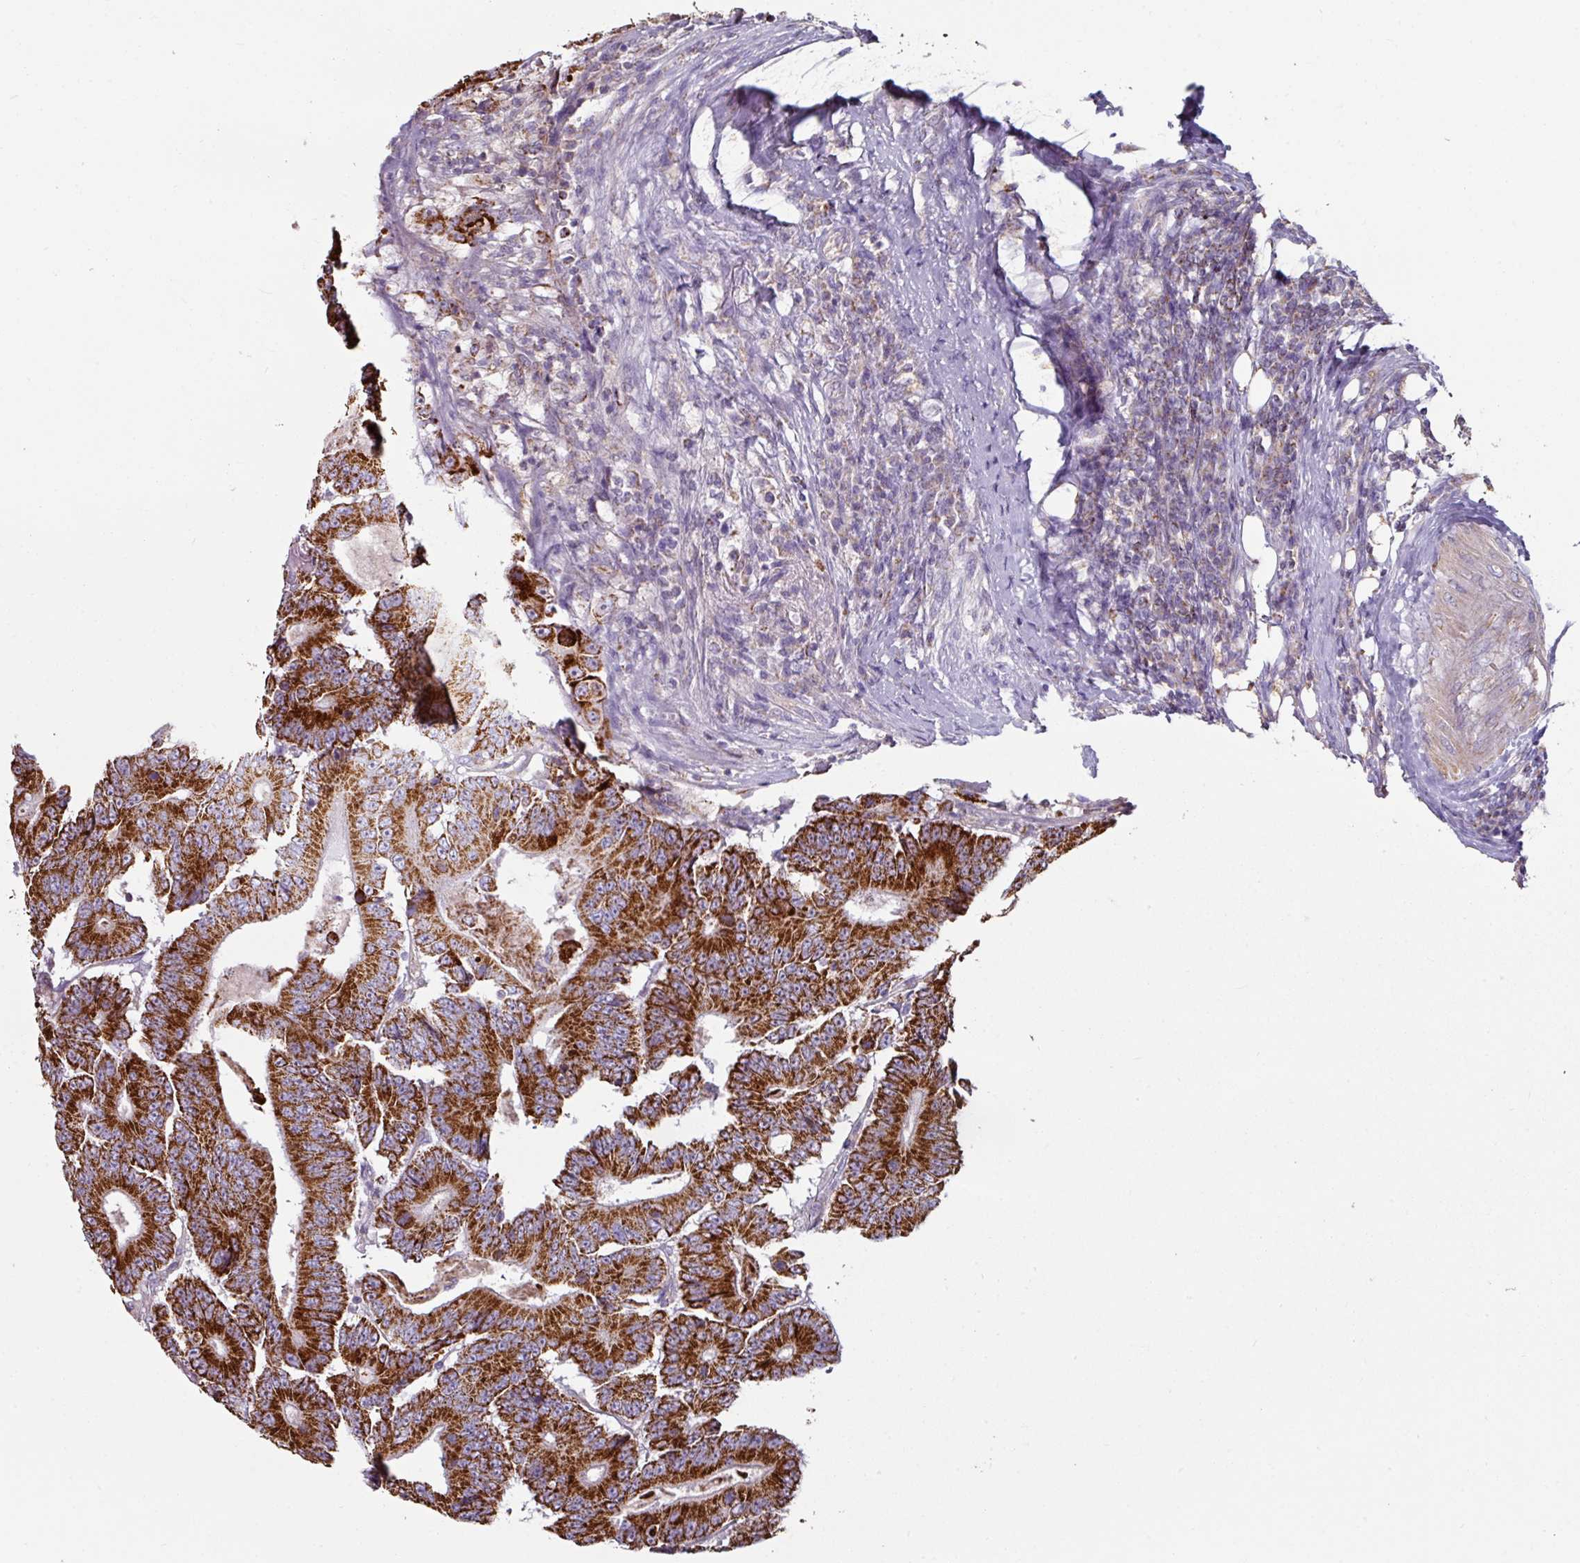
{"staining": {"intensity": "strong", "quantity": ">75%", "location": "cytoplasmic/membranous"}, "tissue": "colorectal cancer", "cell_type": "Tumor cells", "image_type": "cancer", "snomed": [{"axis": "morphology", "description": "Adenocarcinoma, NOS"}, {"axis": "topography", "description": "Colon"}], "caption": "Colorectal adenocarcinoma was stained to show a protein in brown. There is high levels of strong cytoplasmic/membranous positivity in approximately >75% of tumor cells.", "gene": "OR2D3", "patient": {"sex": "male", "age": 83}}